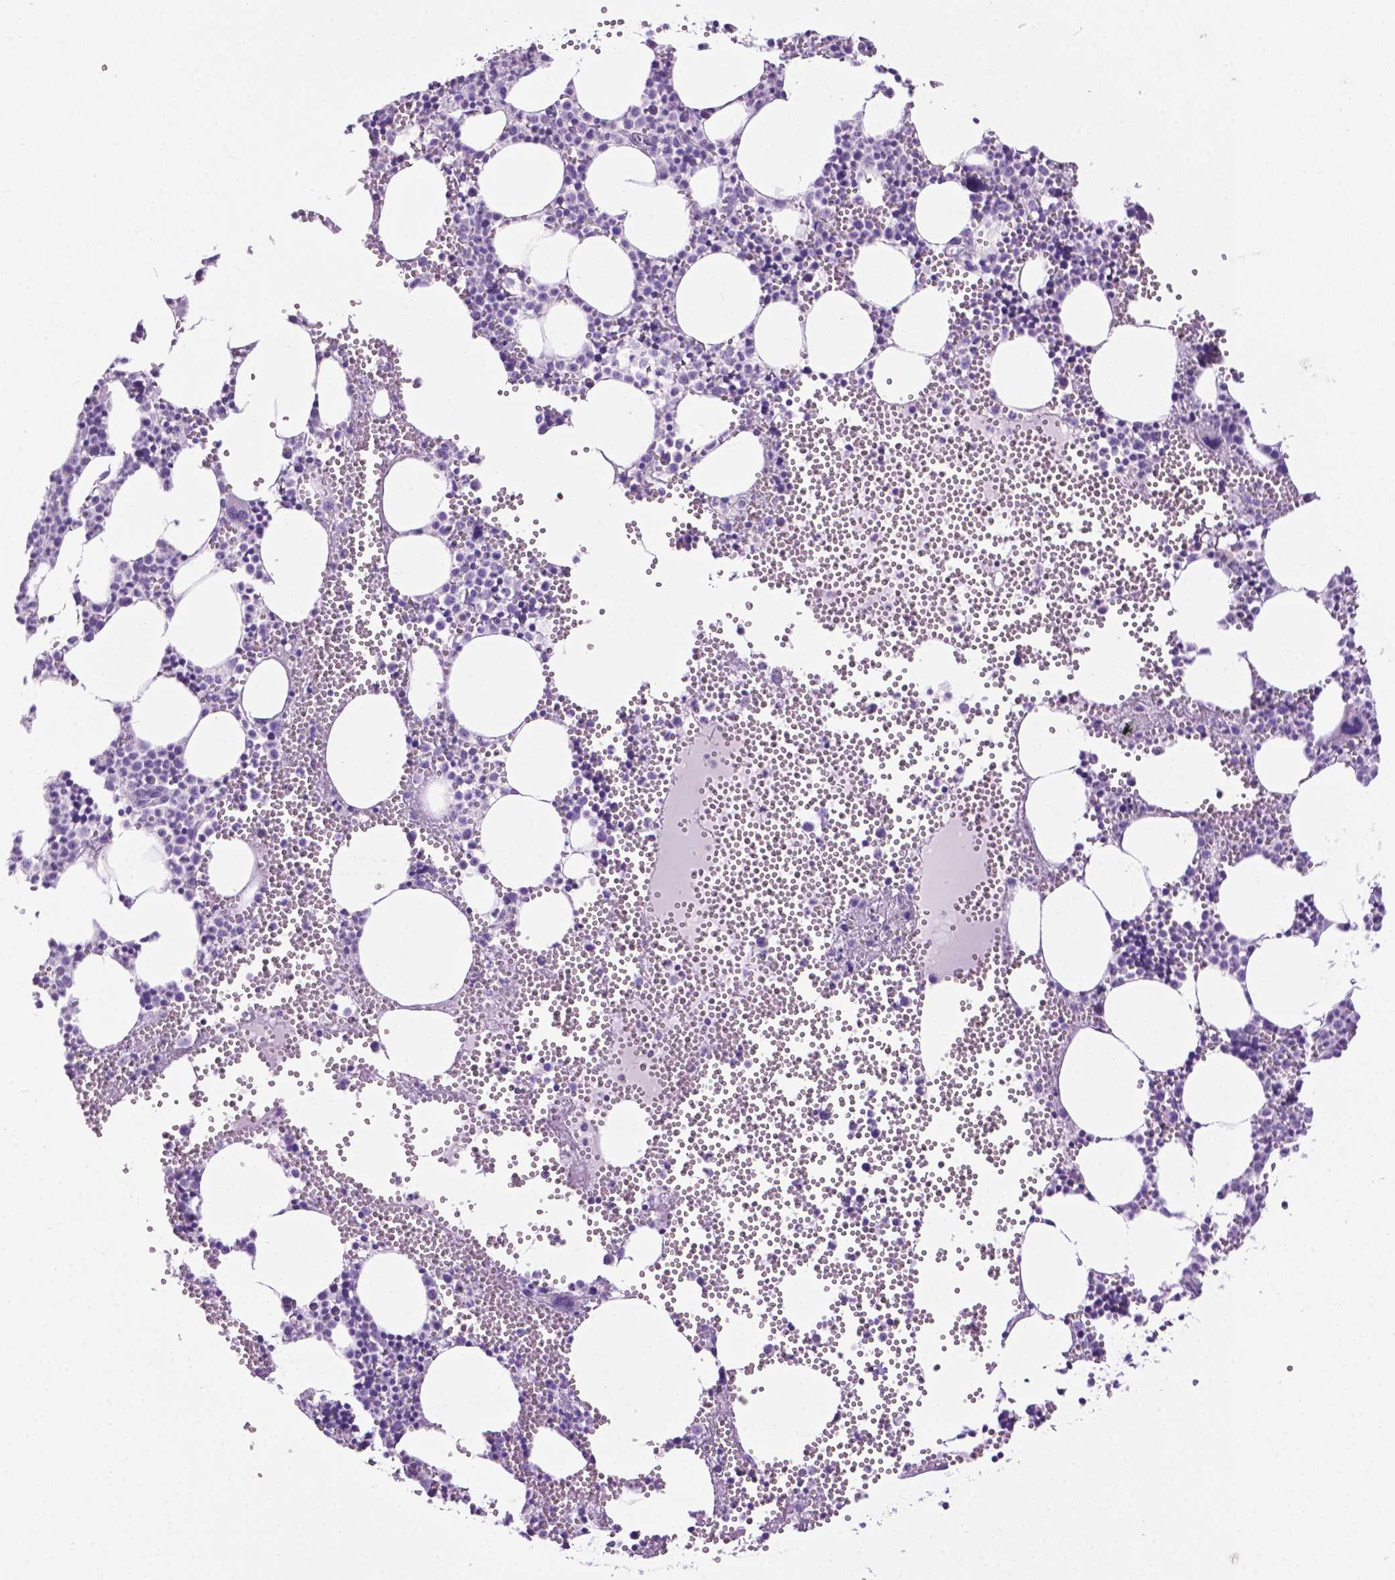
{"staining": {"intensity": "negative", "quantity": "none", "location": "none"}, "tissue": "bone marrow", "cell_type": "Hematopoietic cells", "image_type": "normal", "snomed": [{"axis": "morphology", "description": "Normal tissue, NOS"}, {"axis": "topography", "description": "Bone marrow"}], "caption": "There is no significant positivity in hematopoietic cells of bone marrow. The staining is performed using DAB (3,3'-diaminobenzidine) brown chromogen with nuclei counter-stained in using hematoxylin.", "gene": "LELP1", "patient": {"sex": "male", "age": 89}}